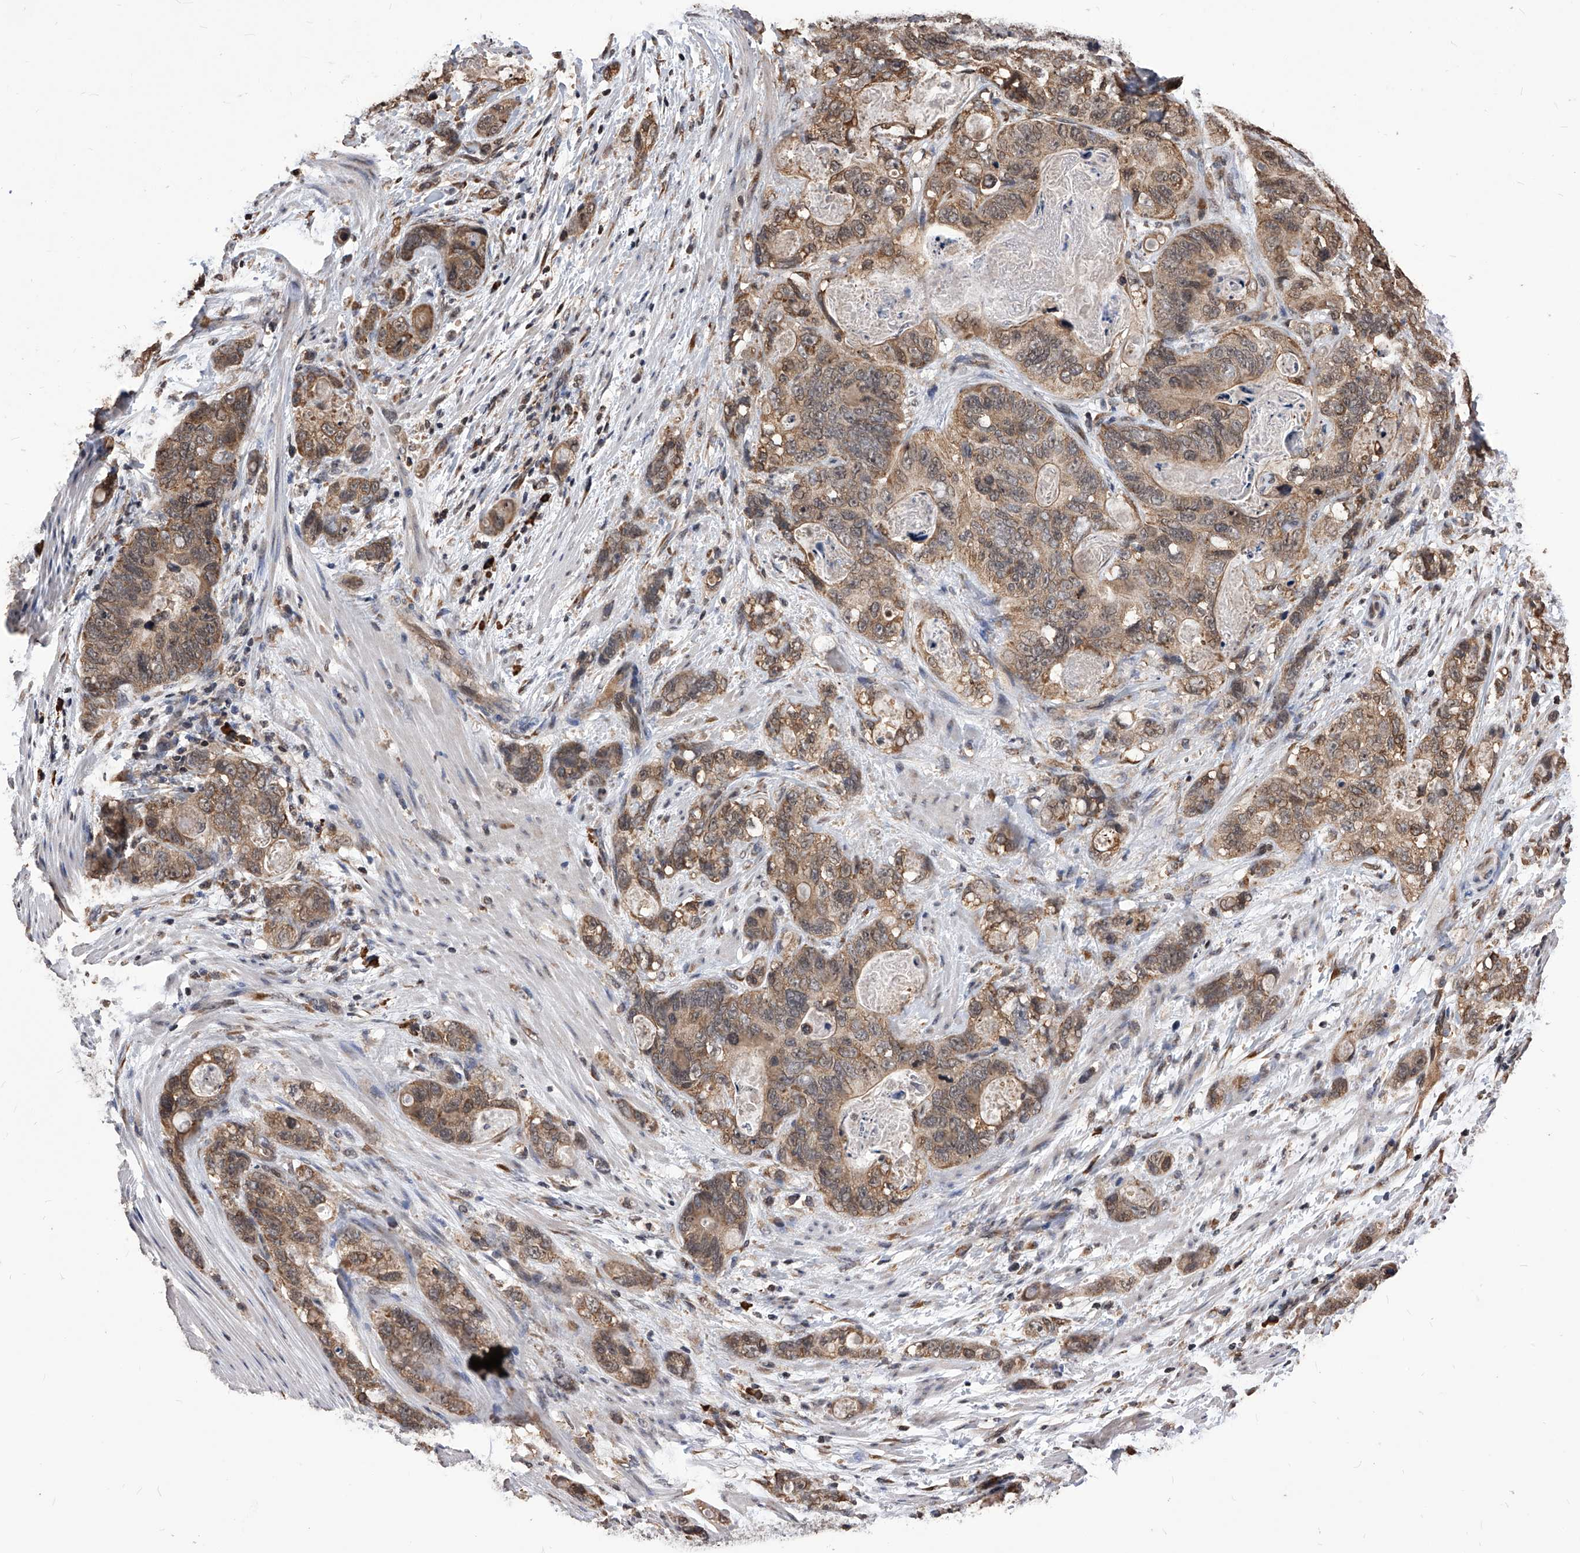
{"staining": {"intensity": "moderate", "quantity": ">75%", "location": "cytoplasmic/membranous"}, "tissue": "stomach cancer", "cell_type": "Tumor cells", "image_type": "cancer", "snomed": [{"axis": "morphology", "description": "Normal tissue, NOS"}, {"axis": "morphology", "description": "Adenocarcinoma, NOS"}, {"axis": "topography", "description": "Stomach"}], "caption": "An immunohistochemistry photomicrograph of neoplastic tissue is shown. Protein staining in brown shows moderate cytoplasmic/membranous positivity in adenocarcinoma (stomach) within tumor cells. The protein of interest is stained brown, and the nuclei are stained in blue (DAB IHC with brightfield microscopy, high magnification).", "gene": "ID1", "patient": {"sex": "female", "age": 89}}